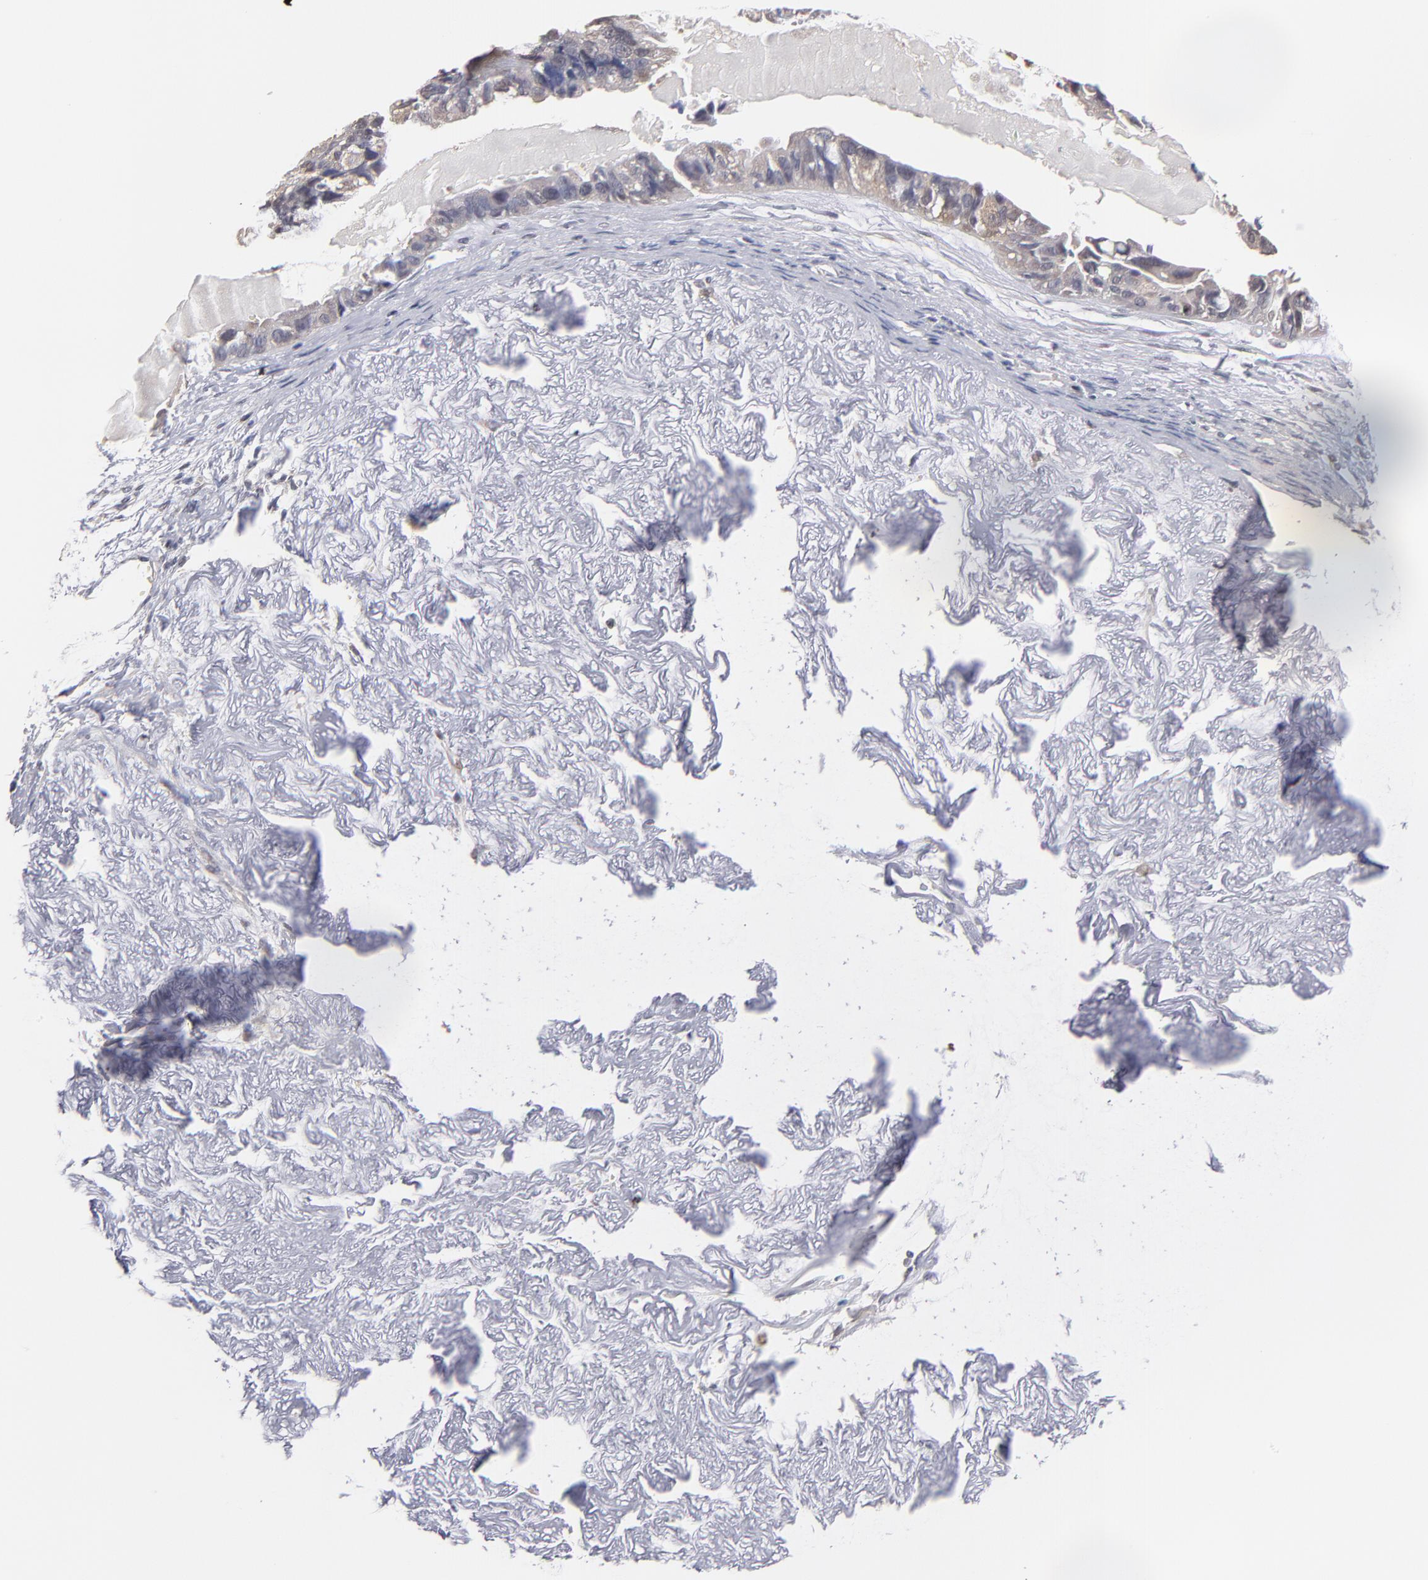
{"staining": {"intensity": "moderate", "quantity": "<25%", "location": "nuclear"}, "tissue": "ovarian cancer", "cell_type": "Tumor cells", "image_type": "cancer", "snomed": [{"axis": "morphology", "description": "Carcinoma, endometroid"}, {"axis": "topography", "description": "Ovary"}], "caption": "Immunohistochemical staining of human endometroid carcinoma (ovarian) exhibits low levels of moderate nuclear positivity in approximately <25% of tumor cells.", "gene": "PSMD10", "patient": {"sex": "female", "age": 85}}